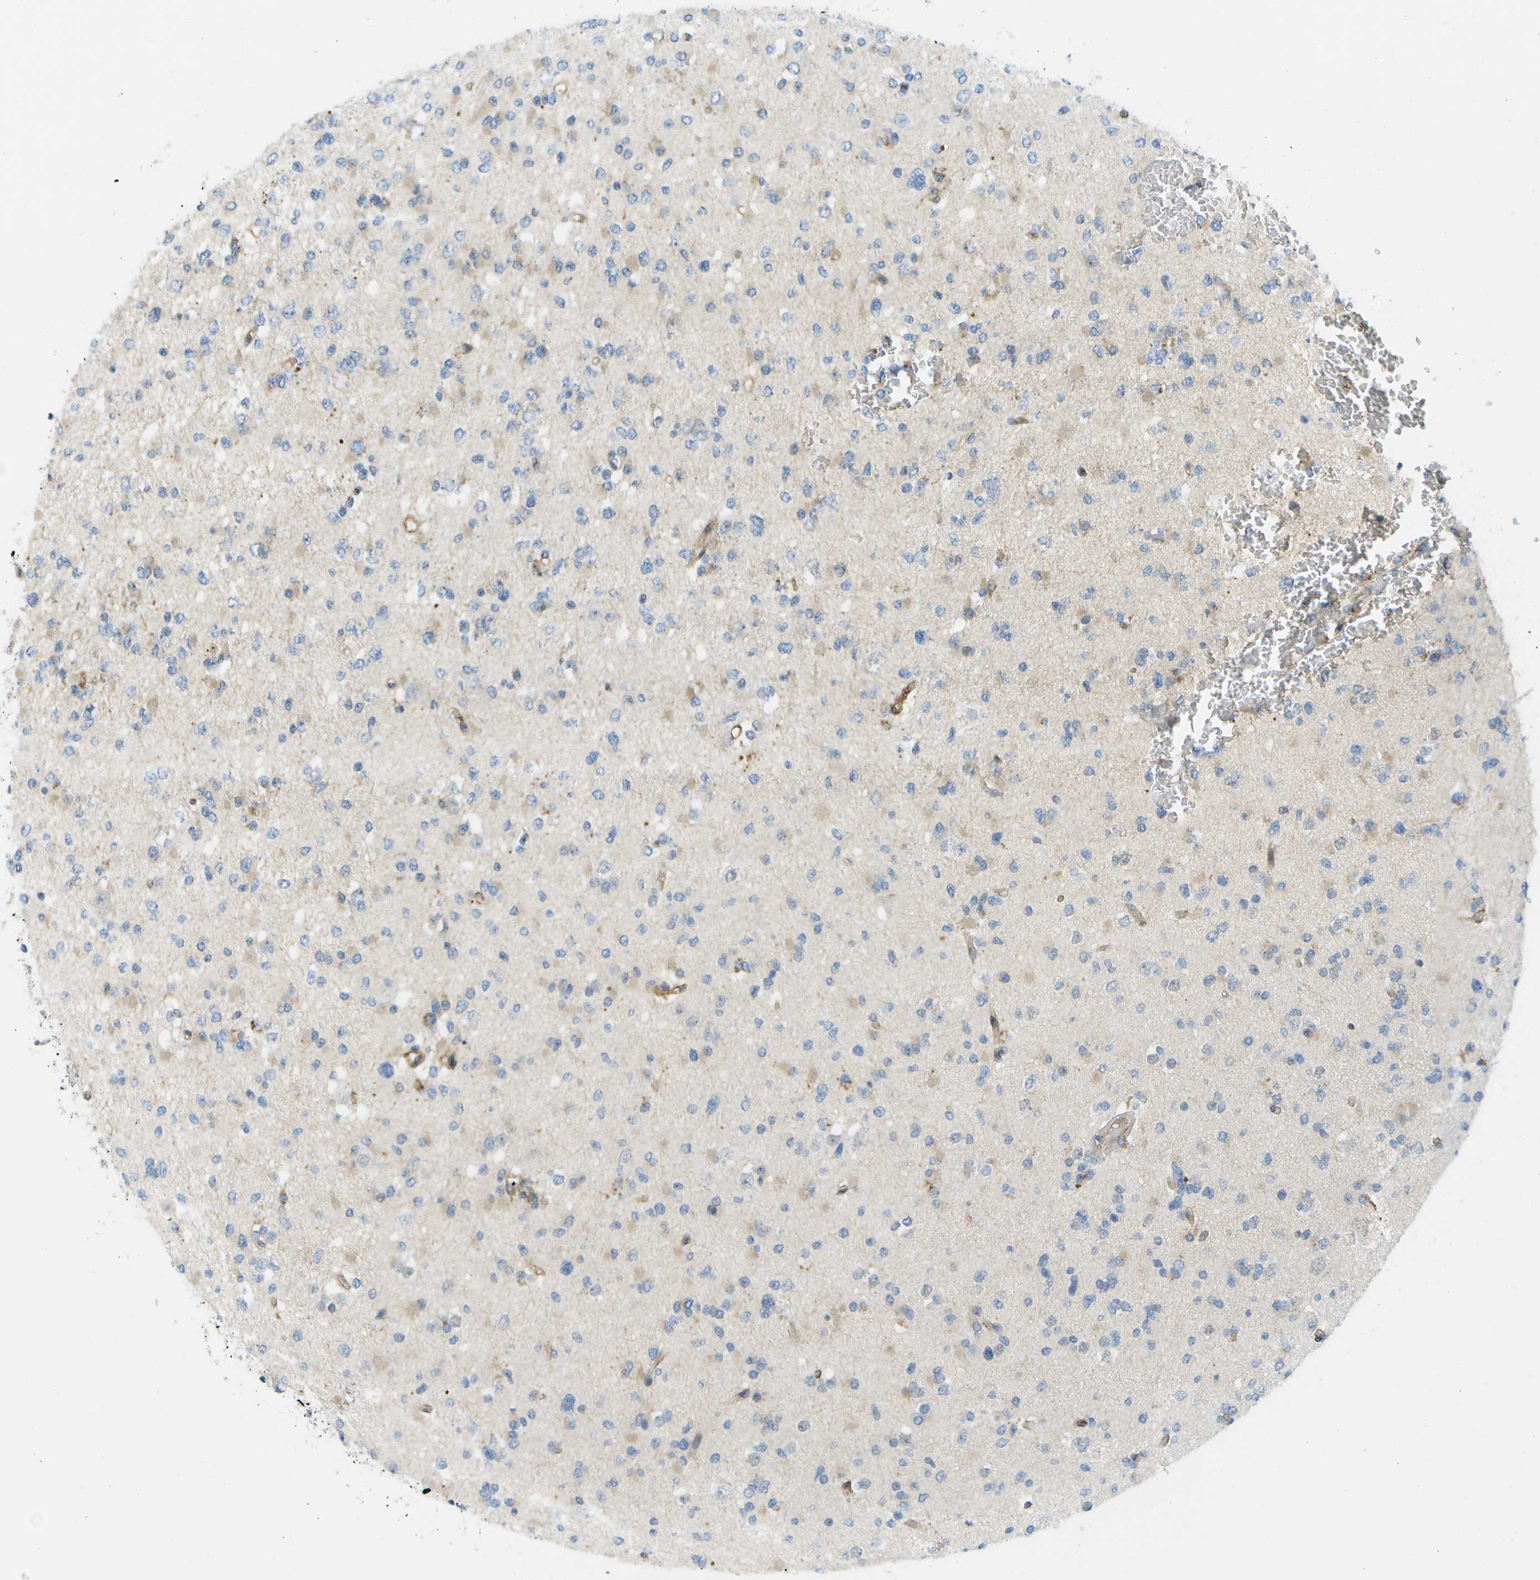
{"staining": {"intensity": "weak", "quantity": "<25%", "location": "cytoplasmic/membranous"}, "tissue": "glioma", "cell_type": "Tumor cells", "image_type": "cancer", "snomed": [{"axis": "morphology", "description": "Glioma, malignant, Low grade"}, {"axis": "topography", "description": "Brain"}], "caption": "High power microscopy photomicrograph of an IHC histopathology image of malignant glioma (low-grade), revealing no significant positivity in tumor cells.", "gene": "KIAA0040", "patient": {"sex": "female", "age": 22}}